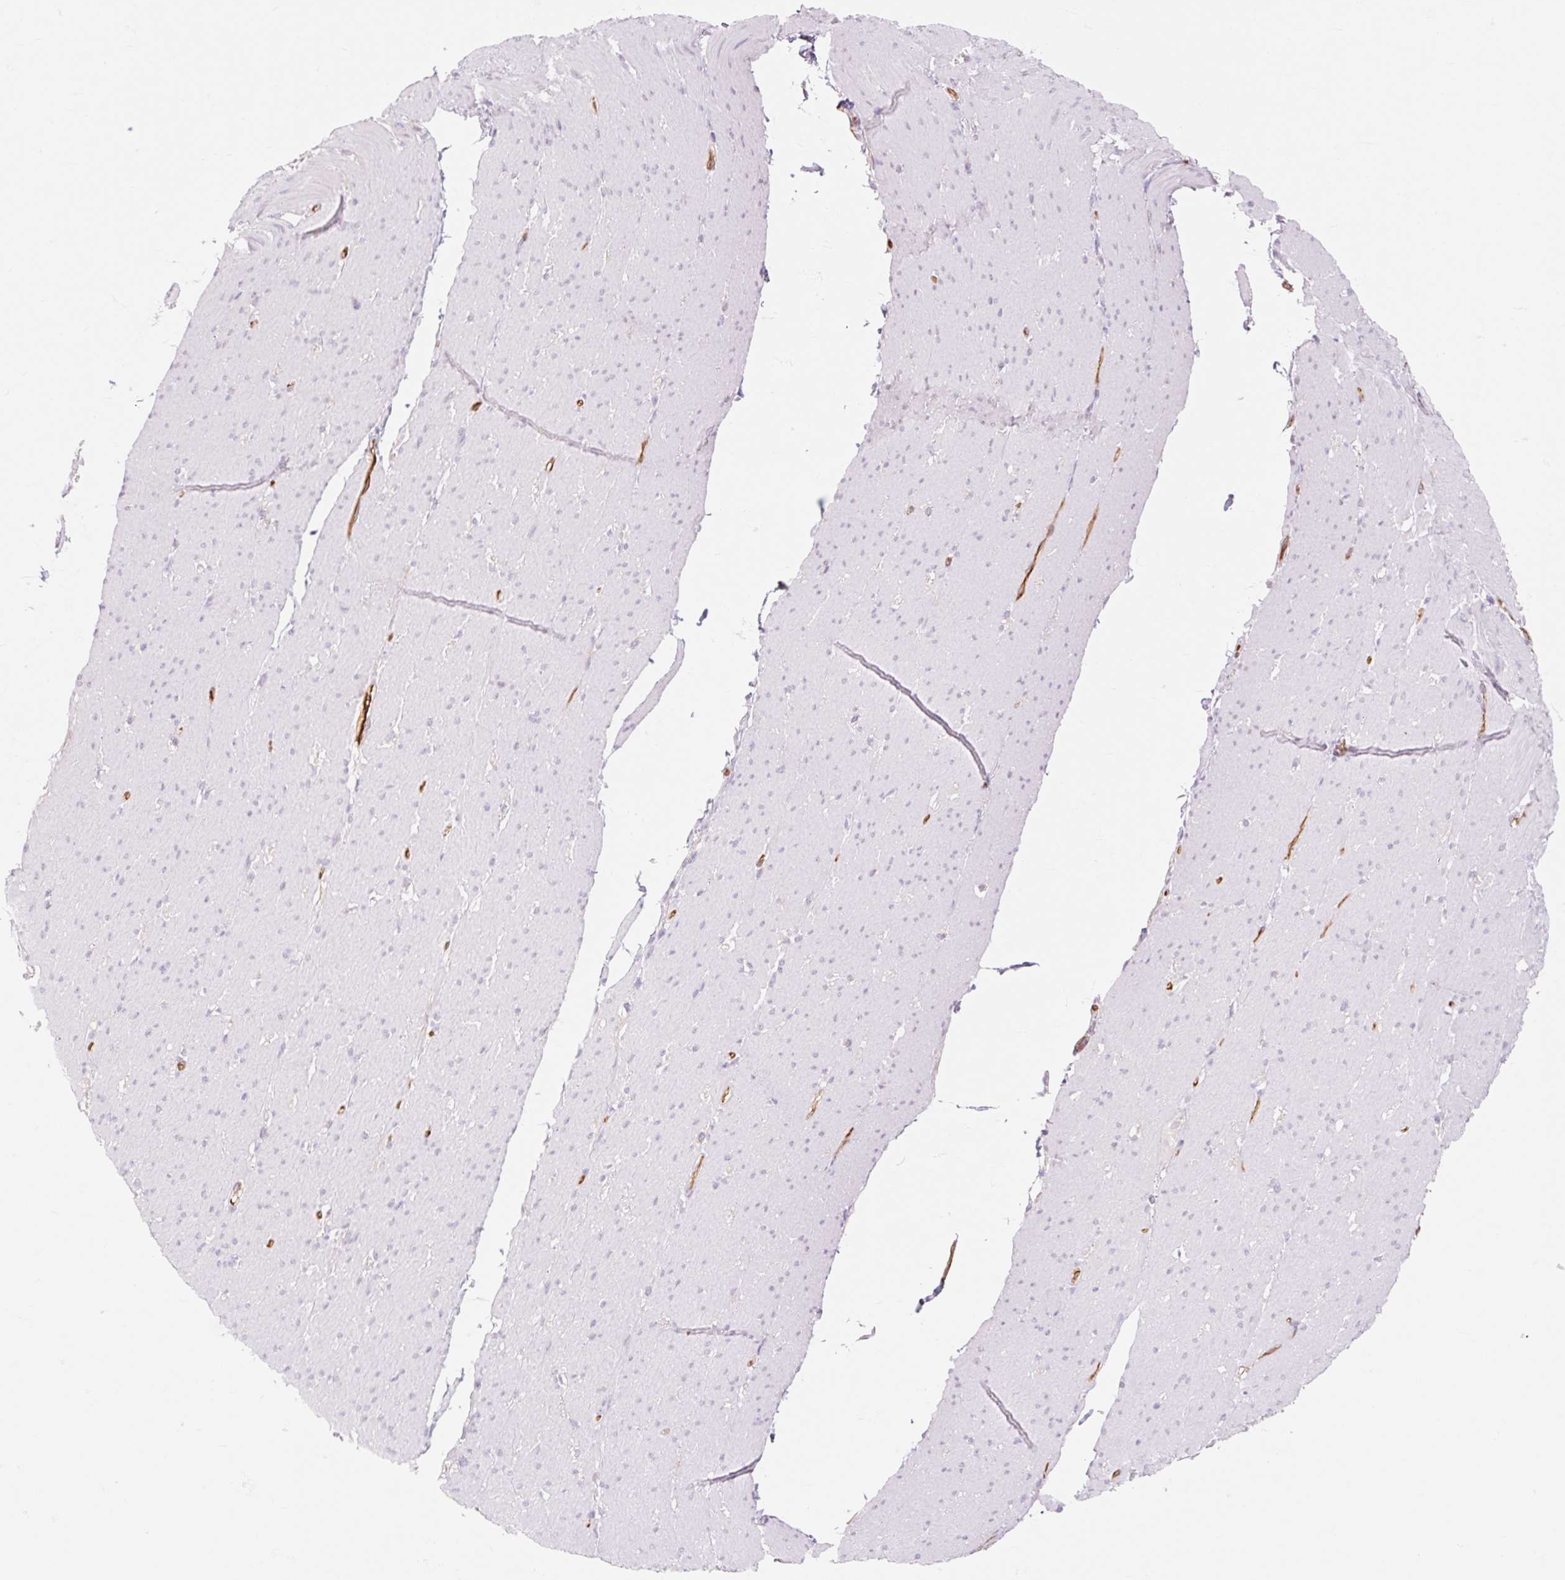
{"staining": {"intensity": "weak", "quantity": "<25%", "location": "cytoplasmic/membranous"}, "tissue": "smooth muscle", "cell_type": "Smooth muscle cells", "image_type": "normal", "snomed": [{"axis": "morphology", "description": "Normal tissue, NOS"}, {"axis": "topography", "description": "Smooth muscle"}, {"axis": "topography", "description": "Rectum"}], "caption": "Smooth muscle cells are negative for brown protein staining in benign smooth muscle. (DAB (3,3'-diaminobenzidine) immunohistochemistry (IHC) visualized using brightfield microscopy, high magnification).", "gene": "TAF1L", "patient": {"sex": "male", "age": 53}}